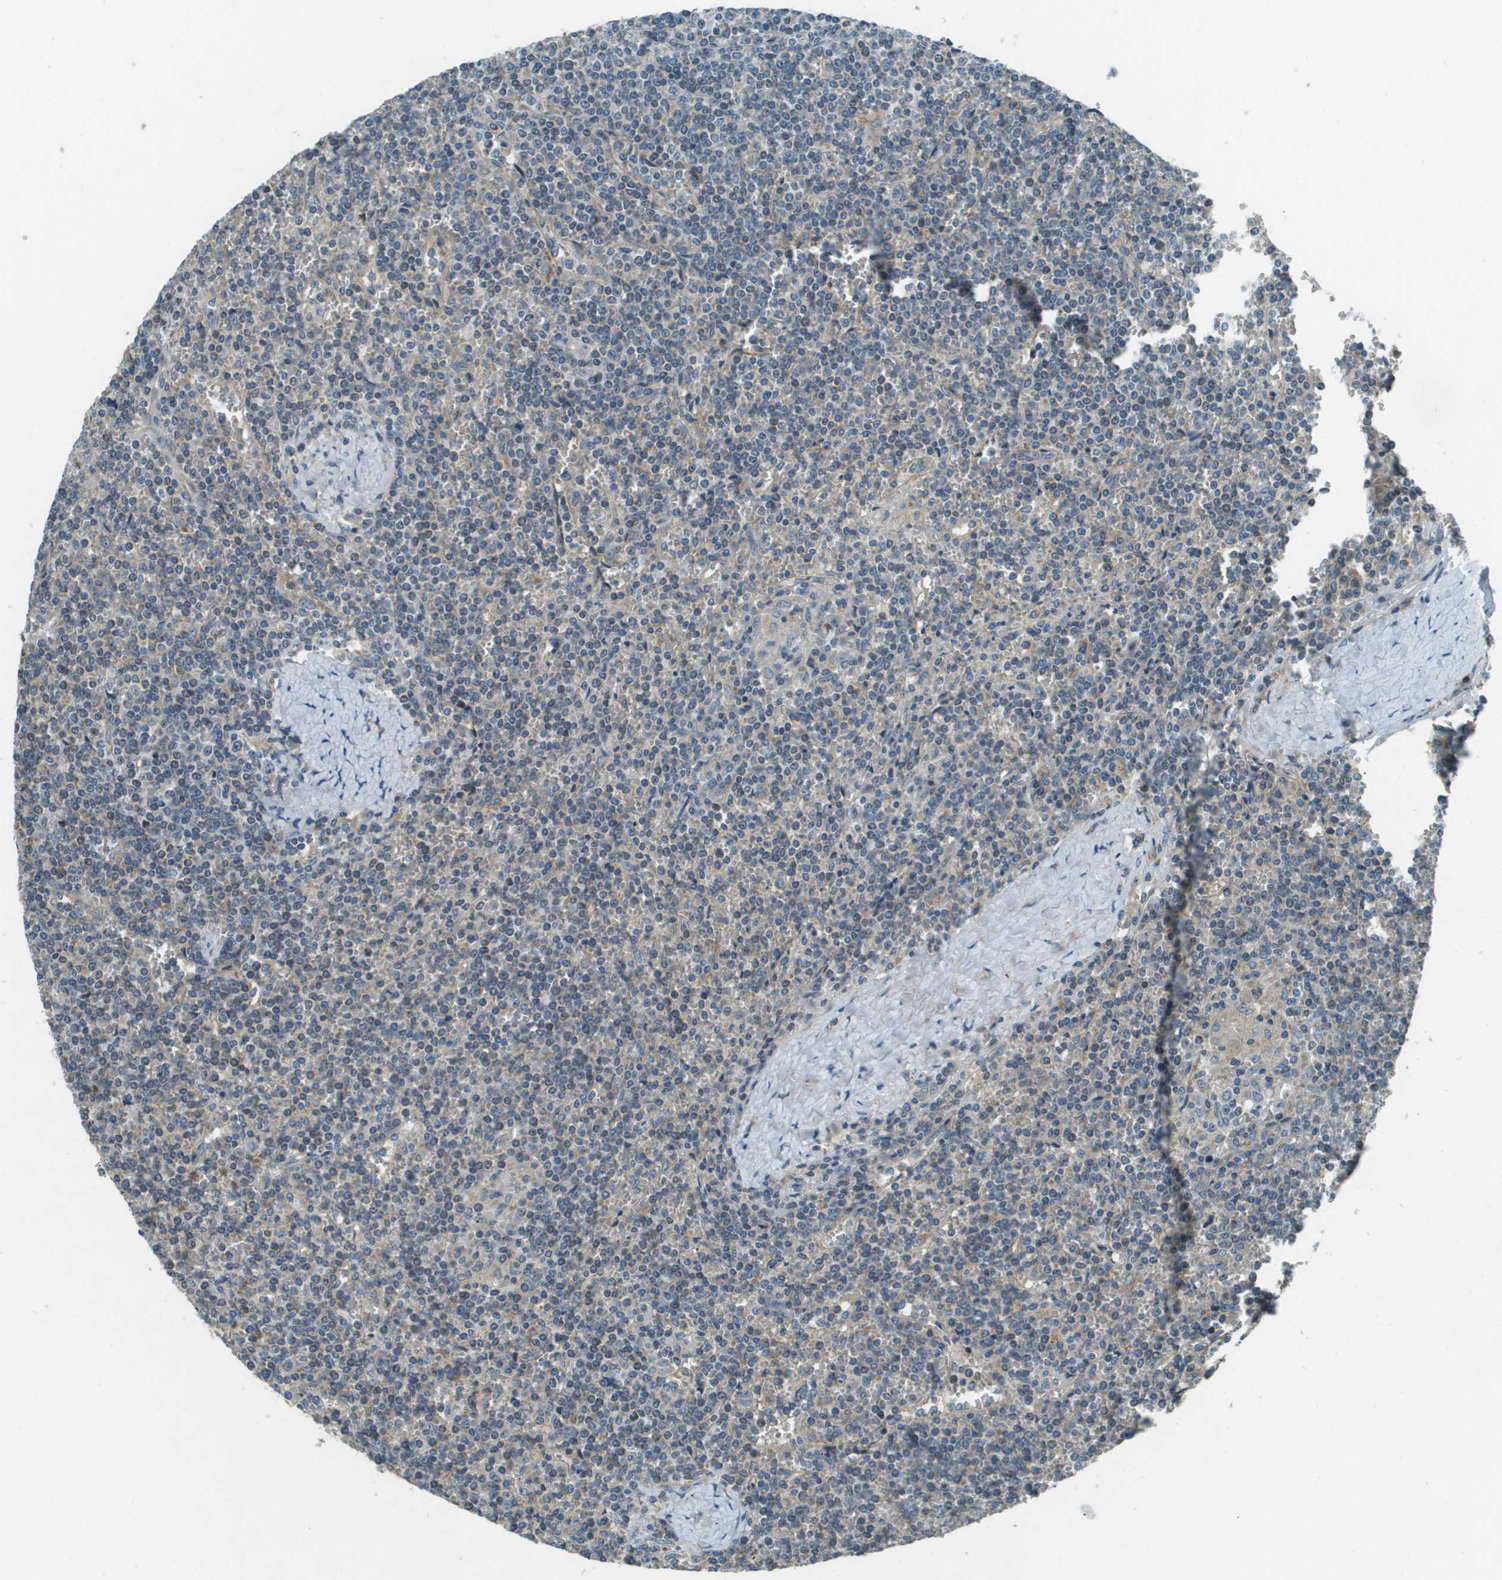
{"staining": {"intensity": "negative", "quantity": "none", "location": "none"}, "tissue": "lymphoma", "cell_type": "Tumor cells", "image_type": "cancer", "snomed": [{"axis": "morphology", "description": "Malignant lymphoma, non-Hodgkin's type, Low grade"}, {"axis": "topography", "description": "Spleen"}], "caption": "There is no significant staining in tumor cells of malignant lymphoma, non-Hodgkin's type (low-grade).", "gene": "MIGA1", "patient": {"sex": "female", "age": 19}}